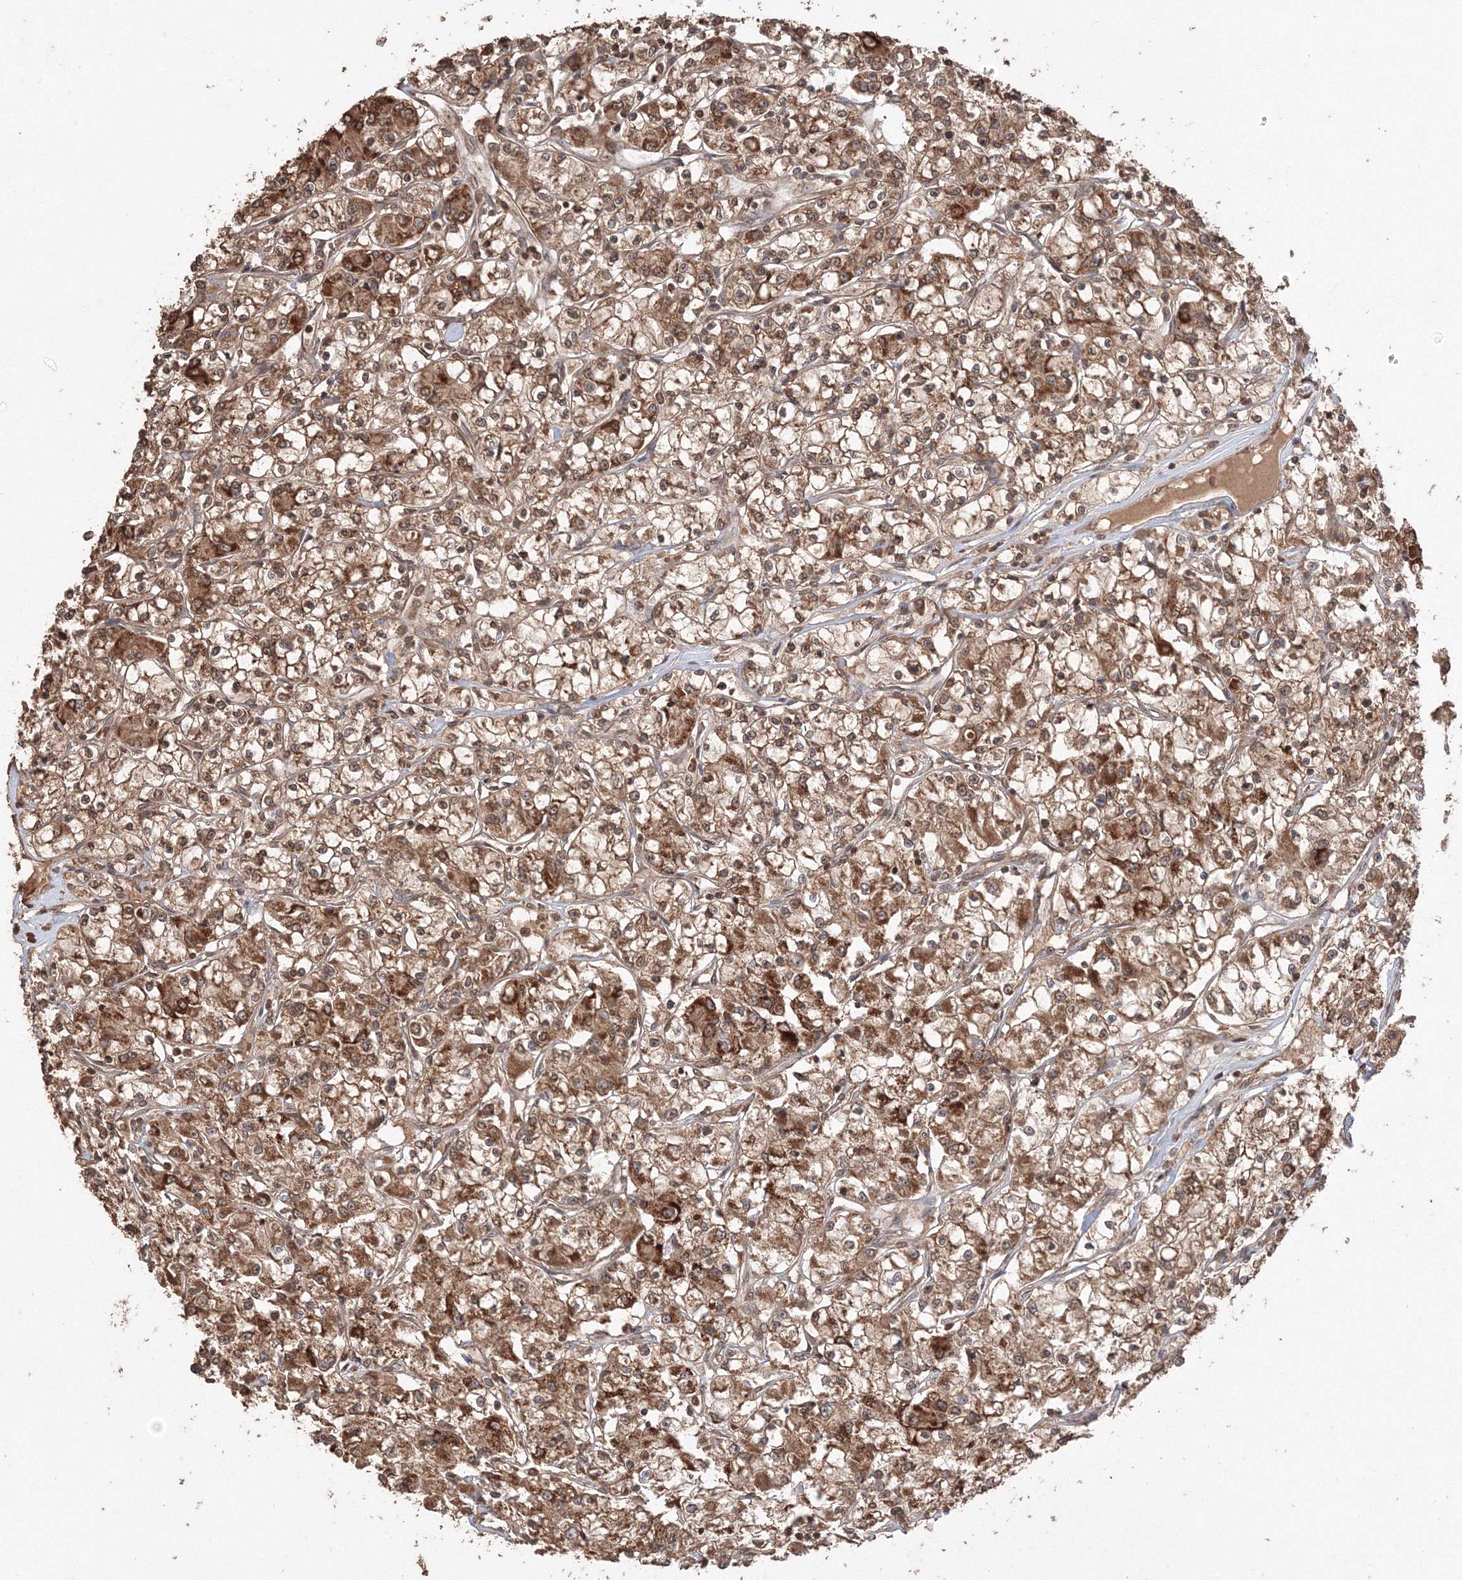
{"staining": {"intensity": "moderate", "quantity": ">75%", "location": "cytoplasmic/membranous"}, "tissue": "renal cancer", "cell_type": "Tumor cells", "image_type": "cancer", "snomed": [{"axis": "morphology", "description": "Adenocarcinoma, NOS"}, {"axis": "topography", "description": "Kidney"}], "caption": "Renal cancer tissue shows moderate cytoplasmic/membranous positivity in about >75% of tumor cells", "gene": "CCDC122", "patient": {"sex": "female", "age": 59}}